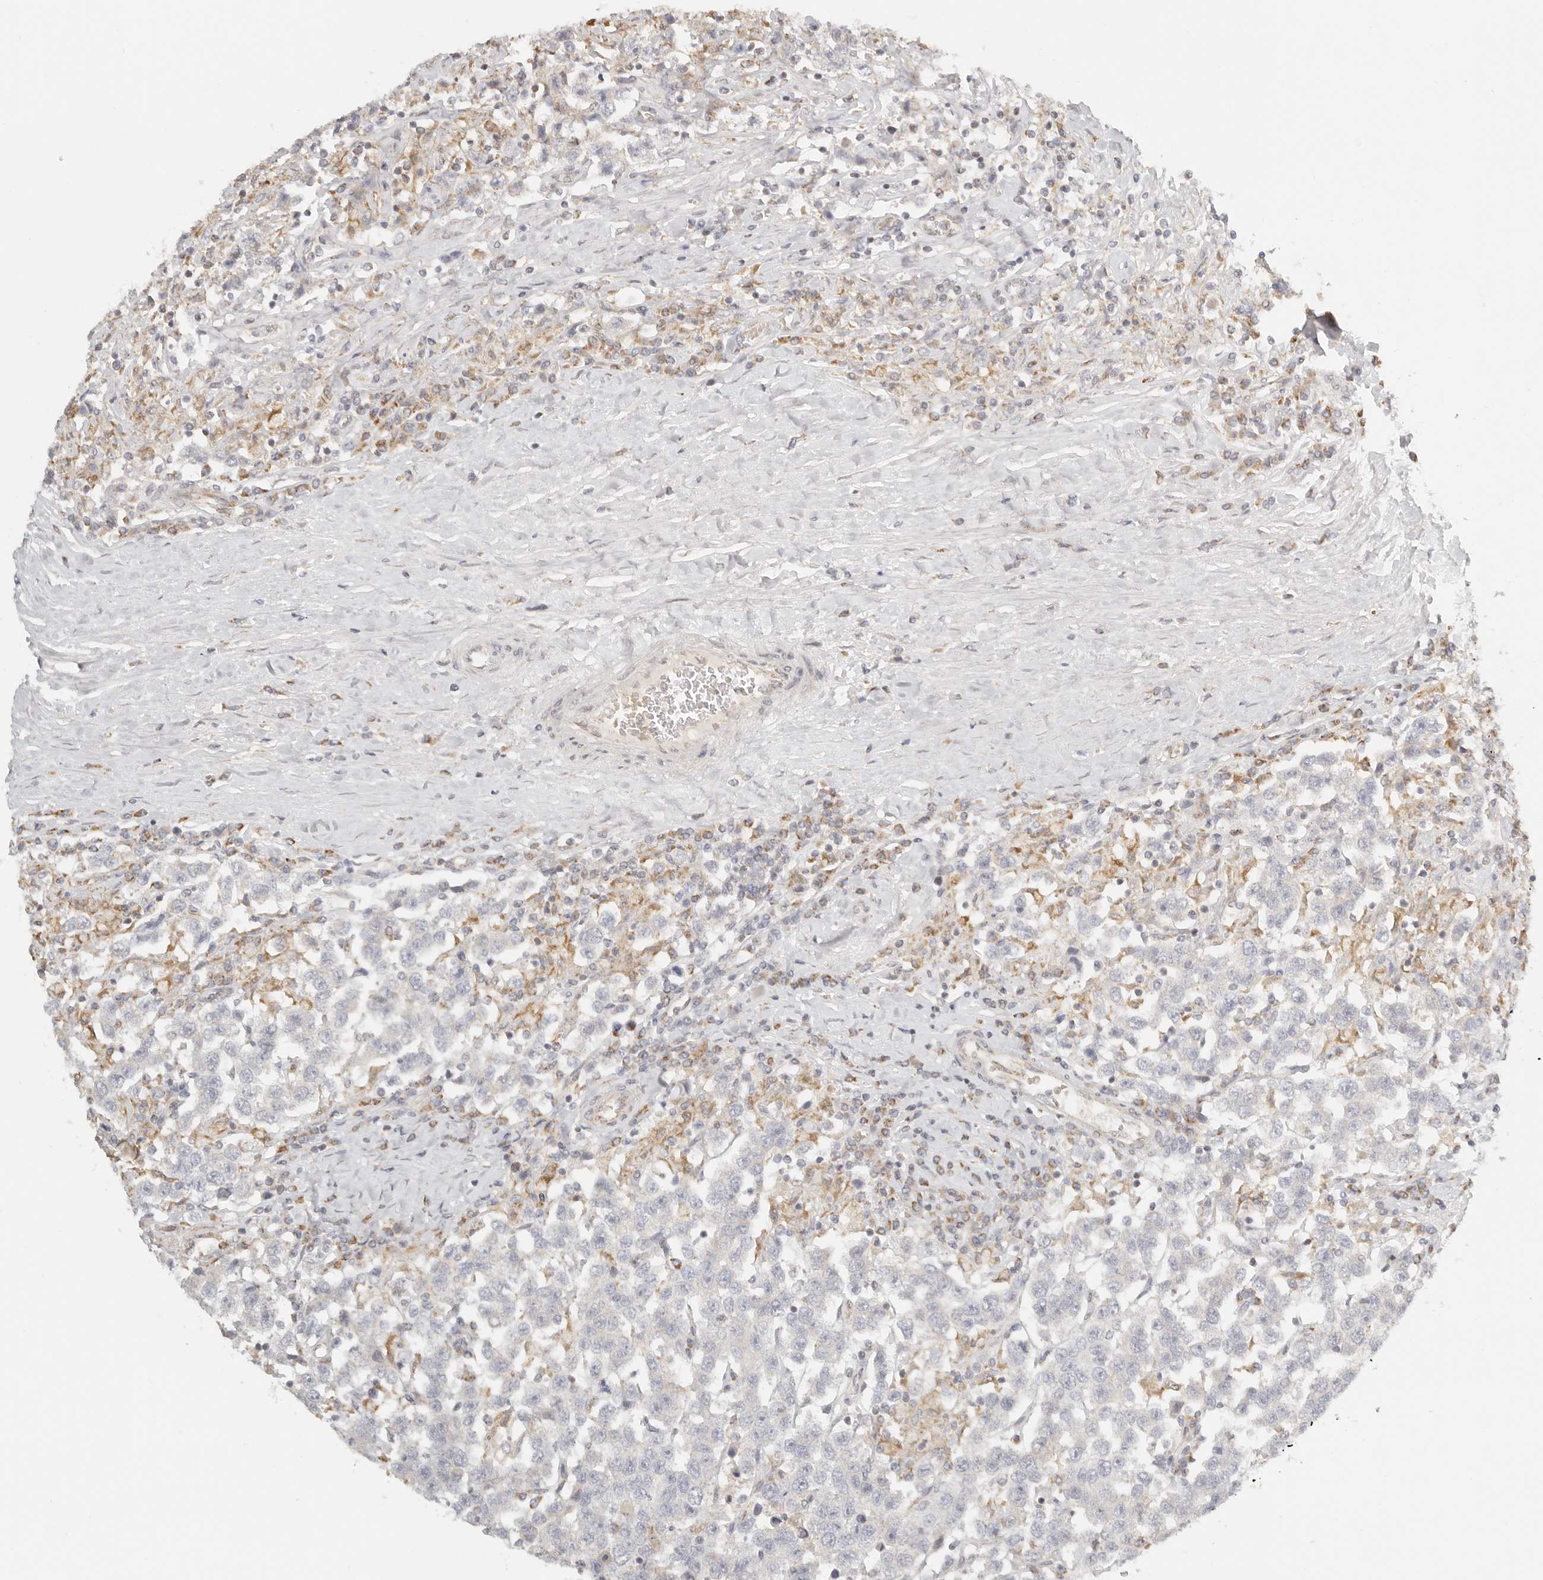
{"staining": {"intensity": "negative", "quantity": "none", "location": "none"}, "tissue": "testis cancer", "cell_type": "Tumor cells", "image_type": "cancer", "snomed": [{"axis": "morphology", "description": "Seminoma, NOS"}, {"axis": "topography", "description": "Testis"}], "caption": "Immunohistochemical staining of human testis cancer (seminoma) shows no significant expression in tumor cells.", "gene": "KDF1", "patient": {"sex": "male", "age": 41}}